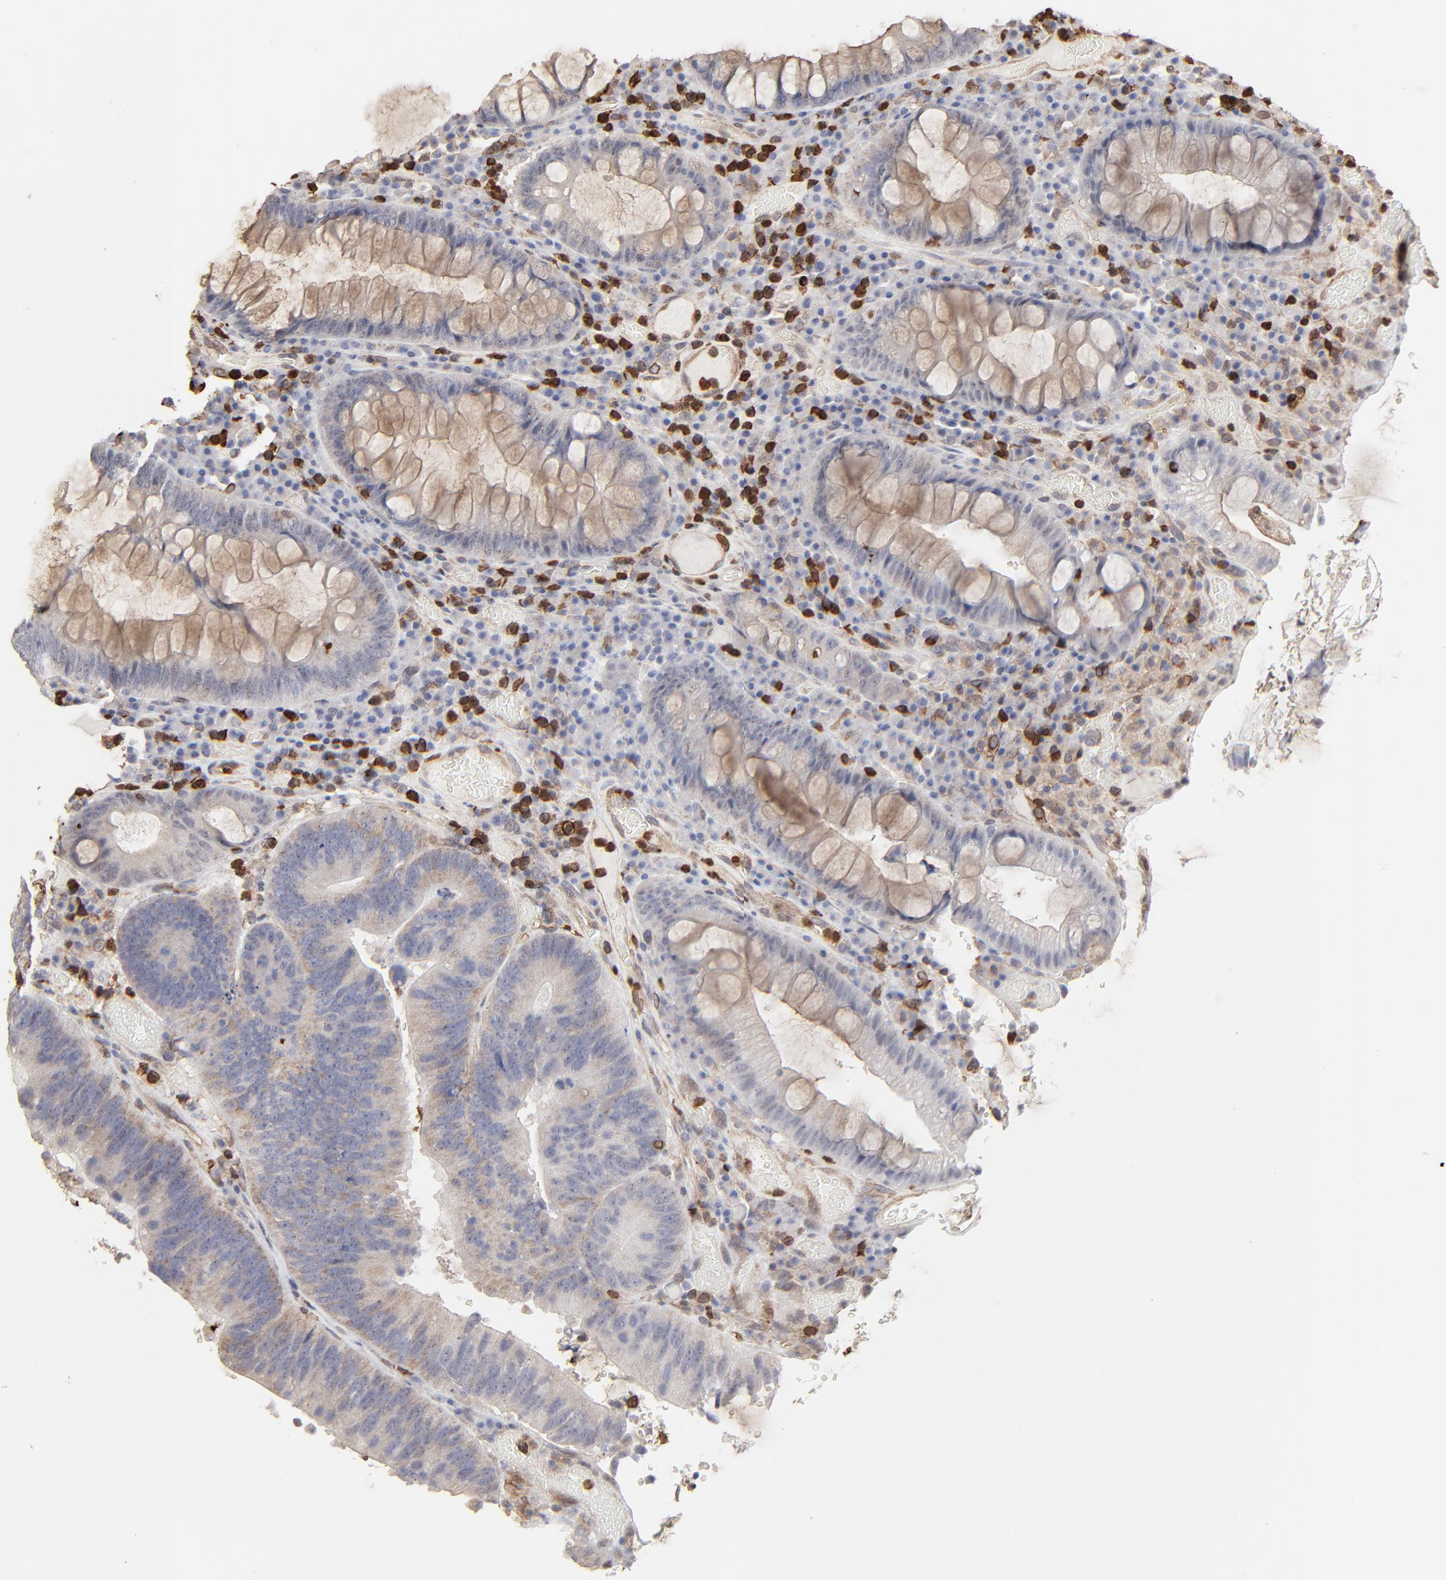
{"staining": {"intensity": "weak", "quantity": ">75%", "location": "cytoplasmic/membranous"}, "tissue": "colorectal cancer", "cell_type": "Tumor cells", "image_type": "cancer", "snomed": [{"axis": "morphology", "description": "Normal tissue, NOS"}, {"axis": "morphology", "description": "Adenocarcinoma, NOS"}, {"axis": "topography", "description": "Colon"}], "caption": "Protein staining displays weak cytoplasmic/membranous staining in approximately >75% of tumor cells in colorectal cancer.", "gene": "SLC6A14", "patient": {"sex": "female", "age": 78}}